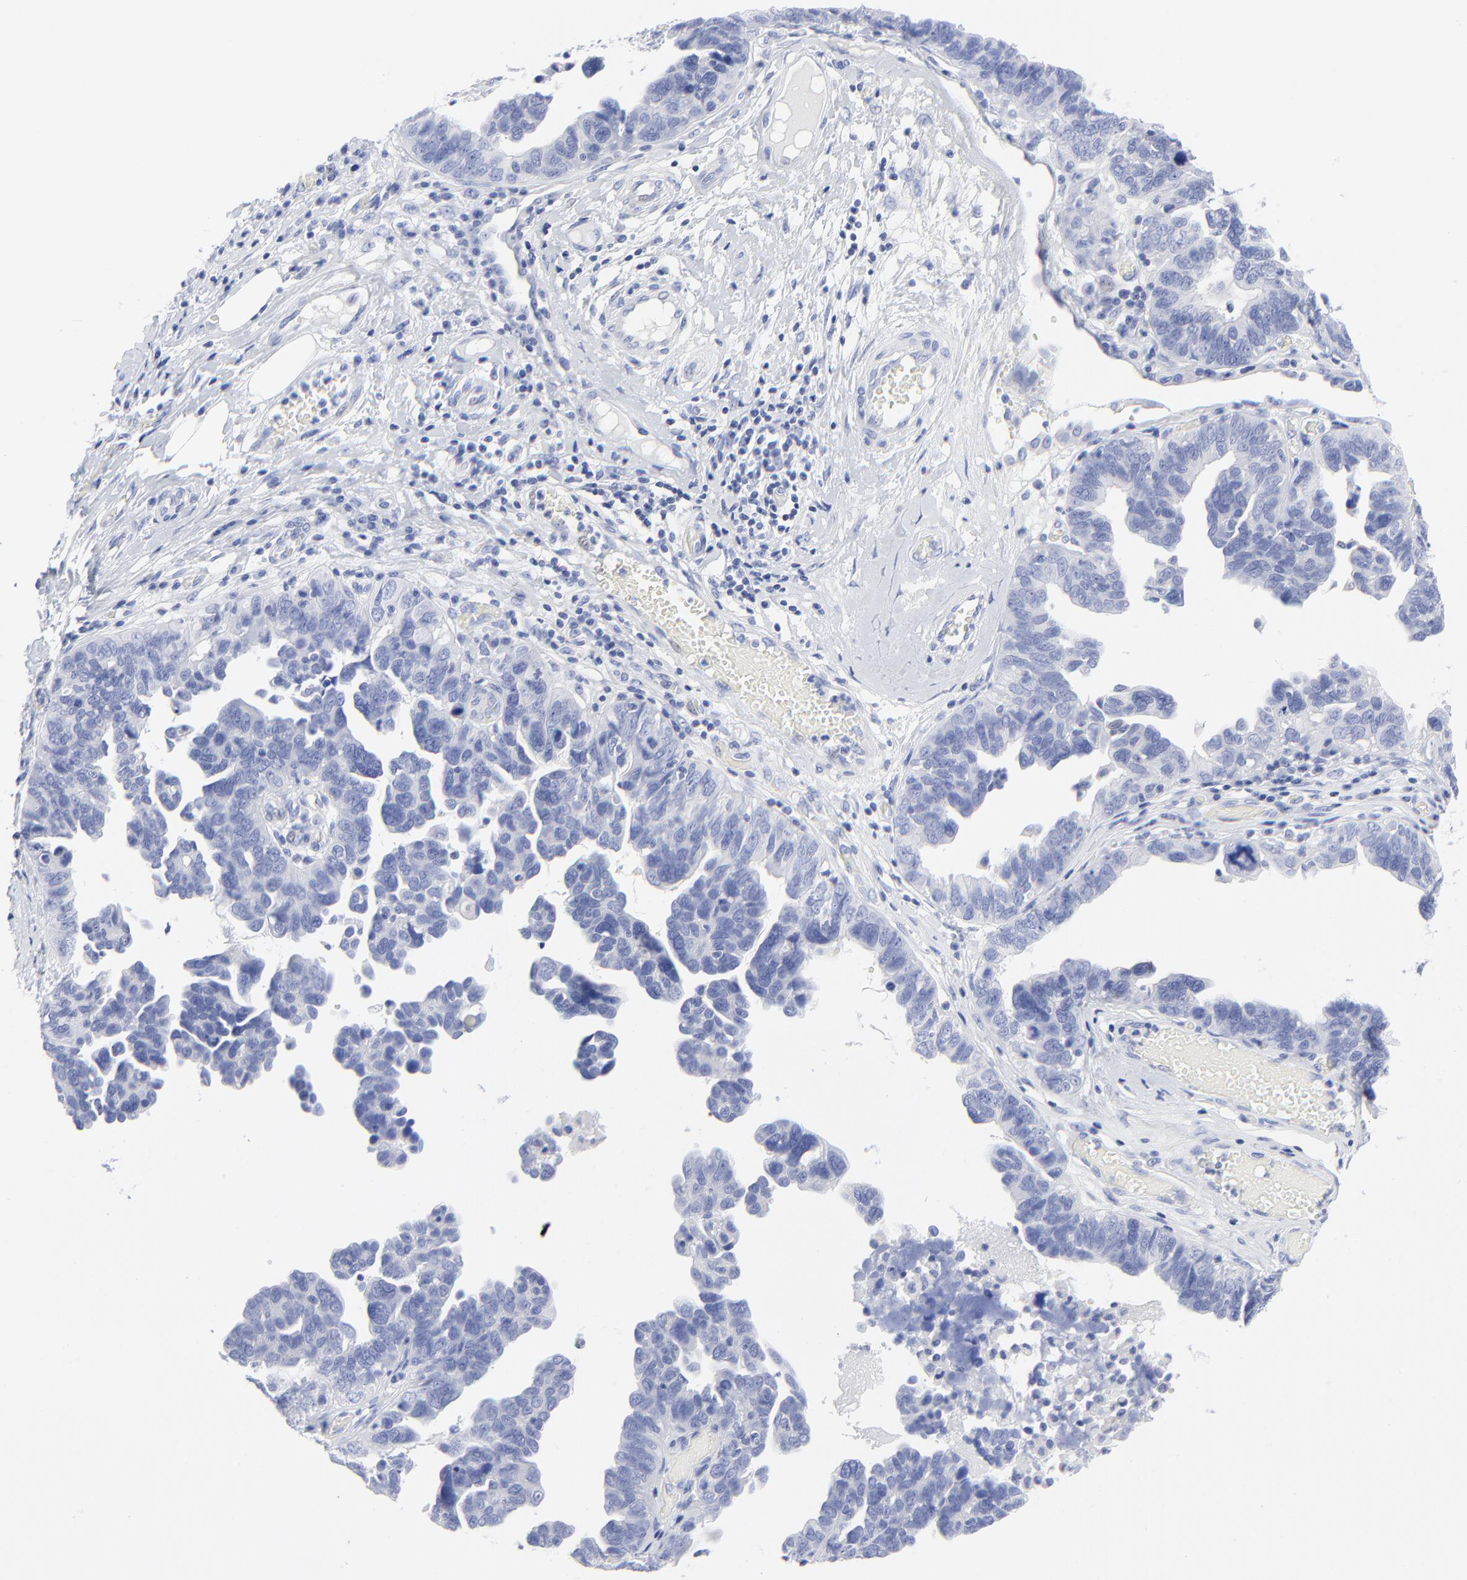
{"staining": {"intensity": "negative", "quantity": "none", "location": "none"}, "tissue": "ovarian cancer", "cell_type": "Tumor cells", "image_type": "cancer", "snomed": [{"axis": "morphology", "description": "Cystadenocarcinoma, serous, NOS"}, {"axis": "topography", "description": "Ovary"}], "caption": "Photomicrograph shows no protein positivity in tumor cells of ovarian cancer tissue. Nuclei are stained in blue.", "gene": "PSD3", "patient": {"sex": "female", "age": 64}}